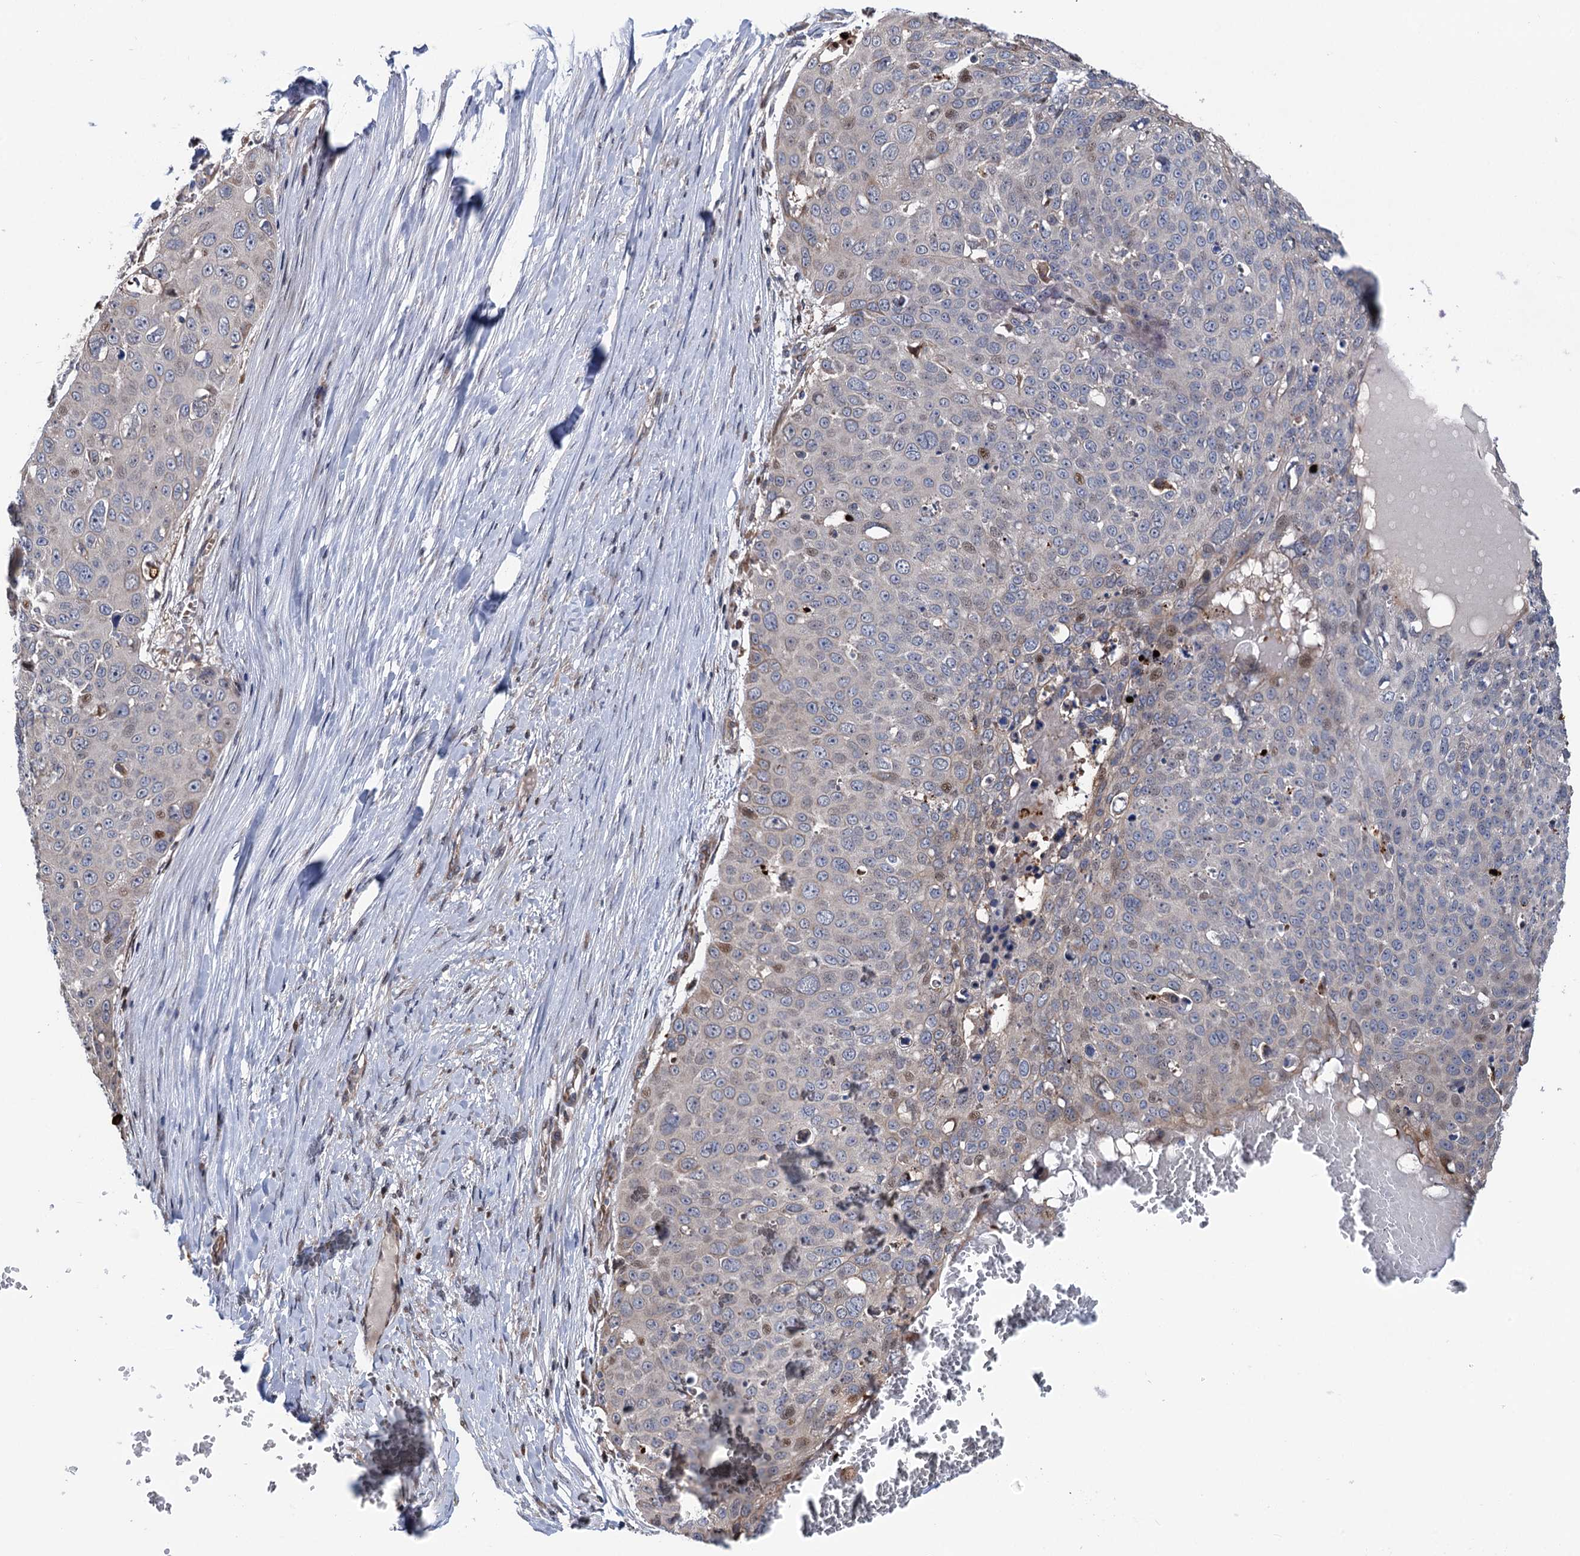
{"staining": {"intensity": "negative", "quantity": "none", "location": "none"}, "tissue": "skin cancer", "cell_type": "Tumor cells", "image_type": "cancer", "snomed": [{"axis": "morphology", "description": "Squamous cell carcinoma, NOS"}, {"axis": "topography", "description": "Skin"}], "caption": "The histopathology image displays no significant expression in tumor cells of skin cancer (squamous cell carcinoma). (Stains: DAB immunohistochemistry (IHC) with hematoxylin counter stain, Microscopy: brightfield microscopy at high magnification).", "gene": "UBR1", "patient": {"sex": "male", "age": 71}}